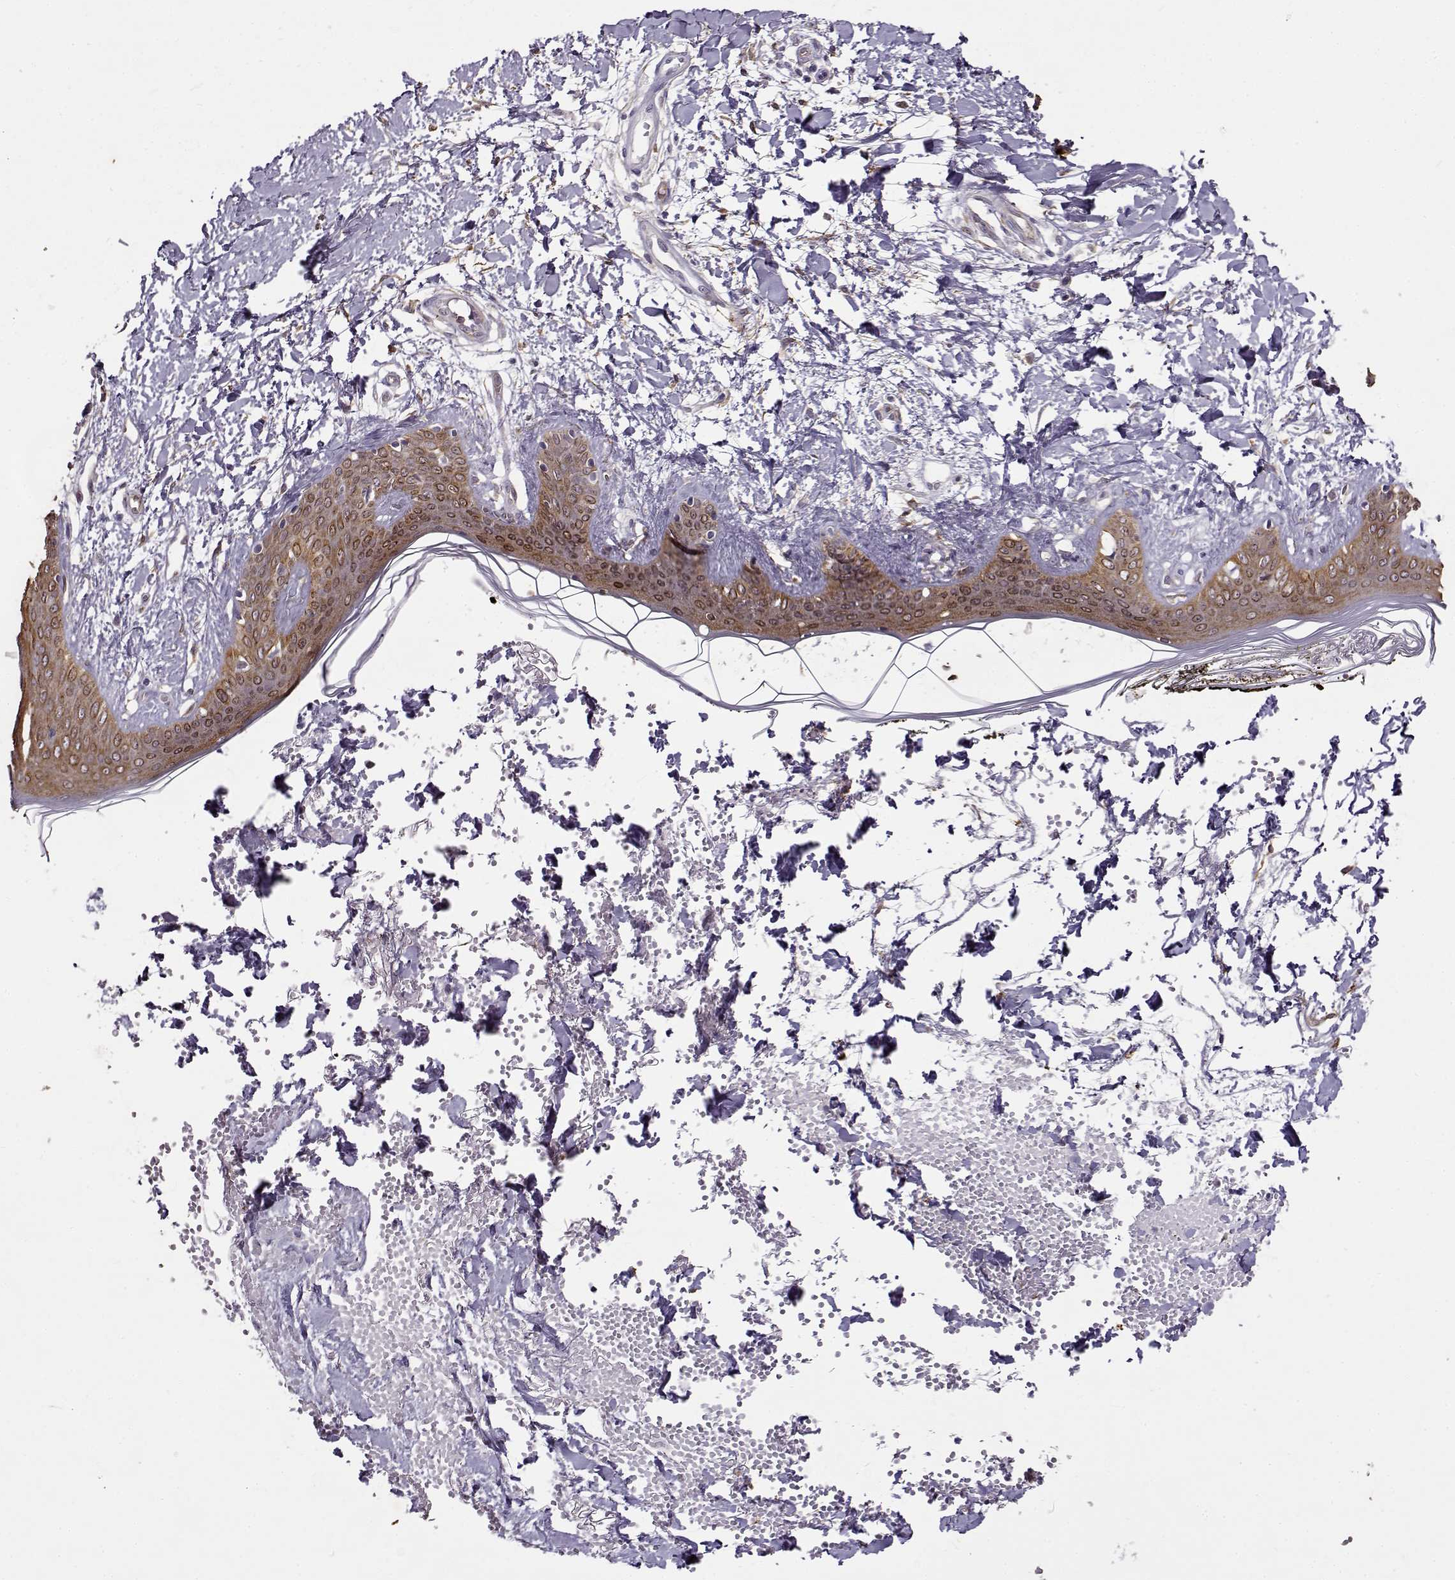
{"staining": {"intensity": "negative", "quantity": "none", "location": "none"}, "tissue": "skin", "cell_type": "Fibroblasts", "image_type": "normal", "snomed": [{"axis": "morphology", "description": "Normal tissue, NOS"}, {"axis": "topography", "description": "Skin"}], "caption": "Fibroblasts show no significant protein positivity in unremarkable skin. (DAB (3,3'-diaminobenzidine) immunohistochemistry (IHC), high magnification).", "gene": "BACH1", "patient": {"sex": "female", "age": 34}}